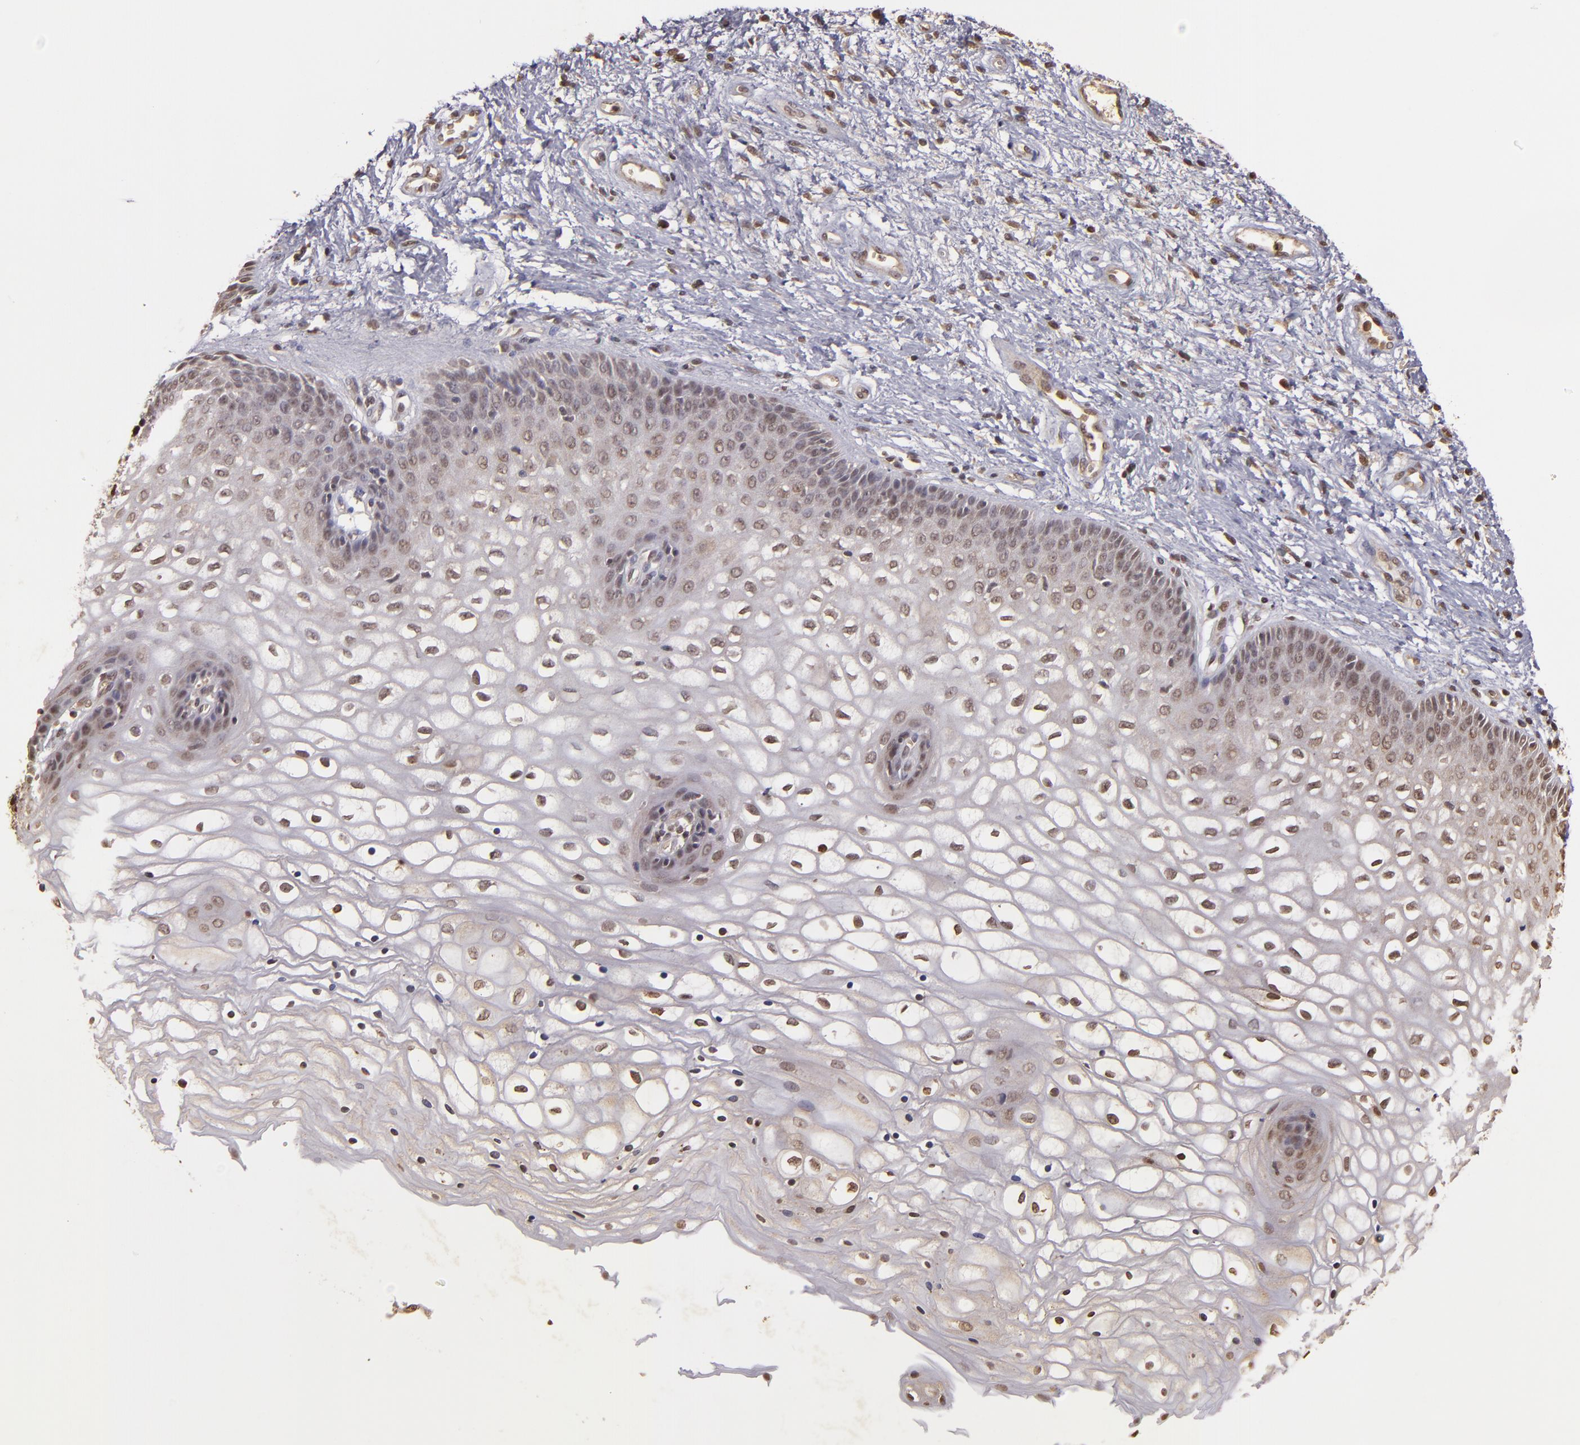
{"staining": {"intensity": "weak", "quantity": ">75%", "location": "cytoplasmic/membranous,nuclear"}, "tissue": "vagina", "cell_type": "Squamous epithelial cells", "image_type": "normal", "snomed": [{"axis": "morphology", "description": "Normal tissue, NOS"}, {"axis": "topography", "description": "Vagina"}], "caption": "This photomicrograph displays normal vagina stained with immunohistochemistry (IHC) to label a protein in brown. The cytoplasmic/membranous,nuclear of squamous epithelial cells show weak positivity for the protein. Nuclei are counter-stained blue.", "gene": "CUL1", "patient": {"sex": "female", "age": 34}}